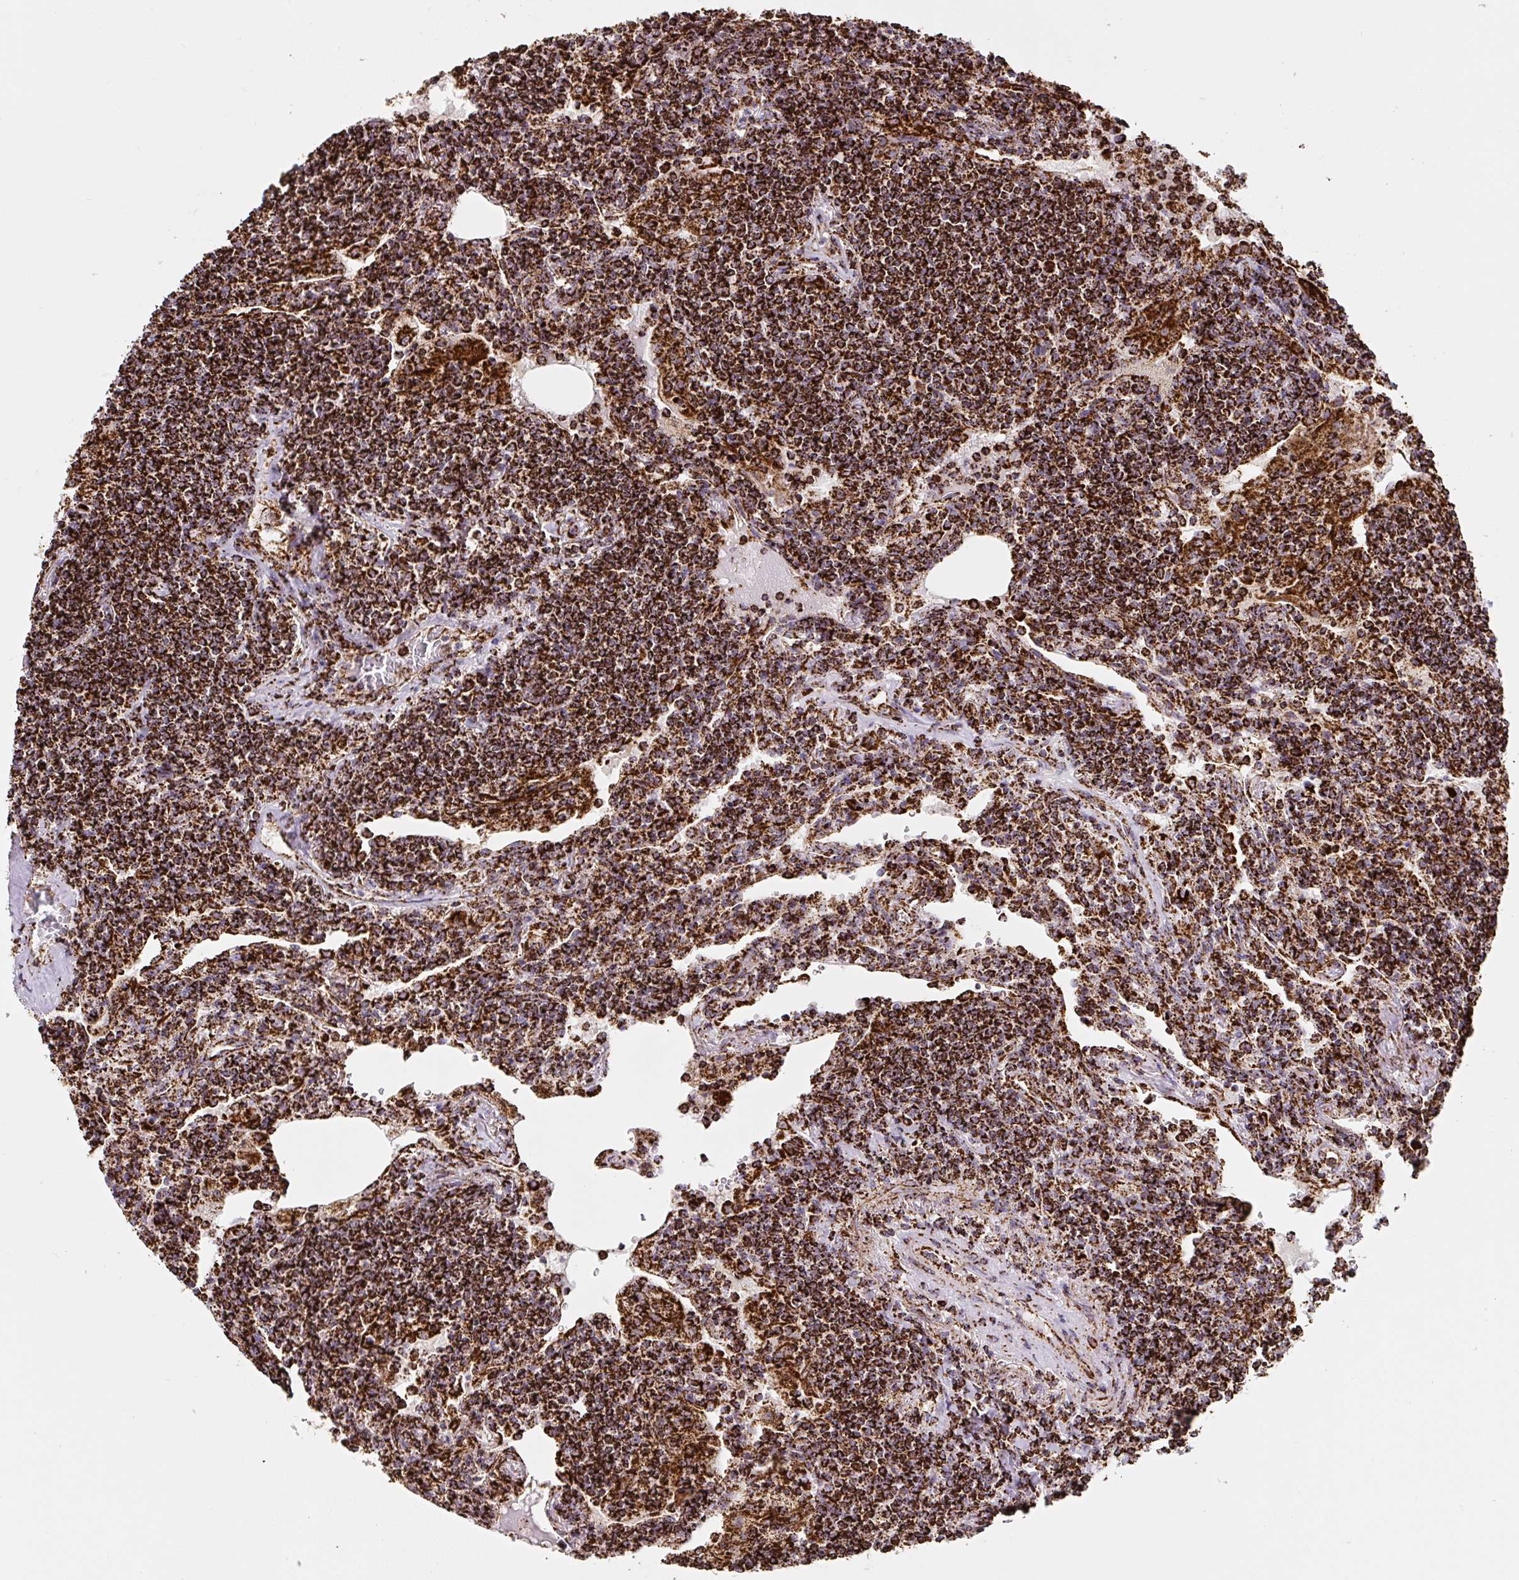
{"staining": {"intensity": "strong", "quantity": ">75%", "location": "cytoplasmic/membranous"}, "tissue": "lymphoma", "cell_type": "Tumor cells", "image_type": "cancer", "snomed": [{"axis": "morphology", "description": "Malignant lymphoma, non-Hodgkin's type, Low grade"}, {"axis": "topography", "description": "Lung"}], "caption": "Brown immunohistochemical staining in human low-grade malignant lymphoma, non-Hodgkin's type displays strong cytoplasmic/membranous positivity in approximately >75% of tumor cells. Nuclei are stained in blue.", "gene": "ATP5F1A", "patient": {"sex": "female", "age": 71}}